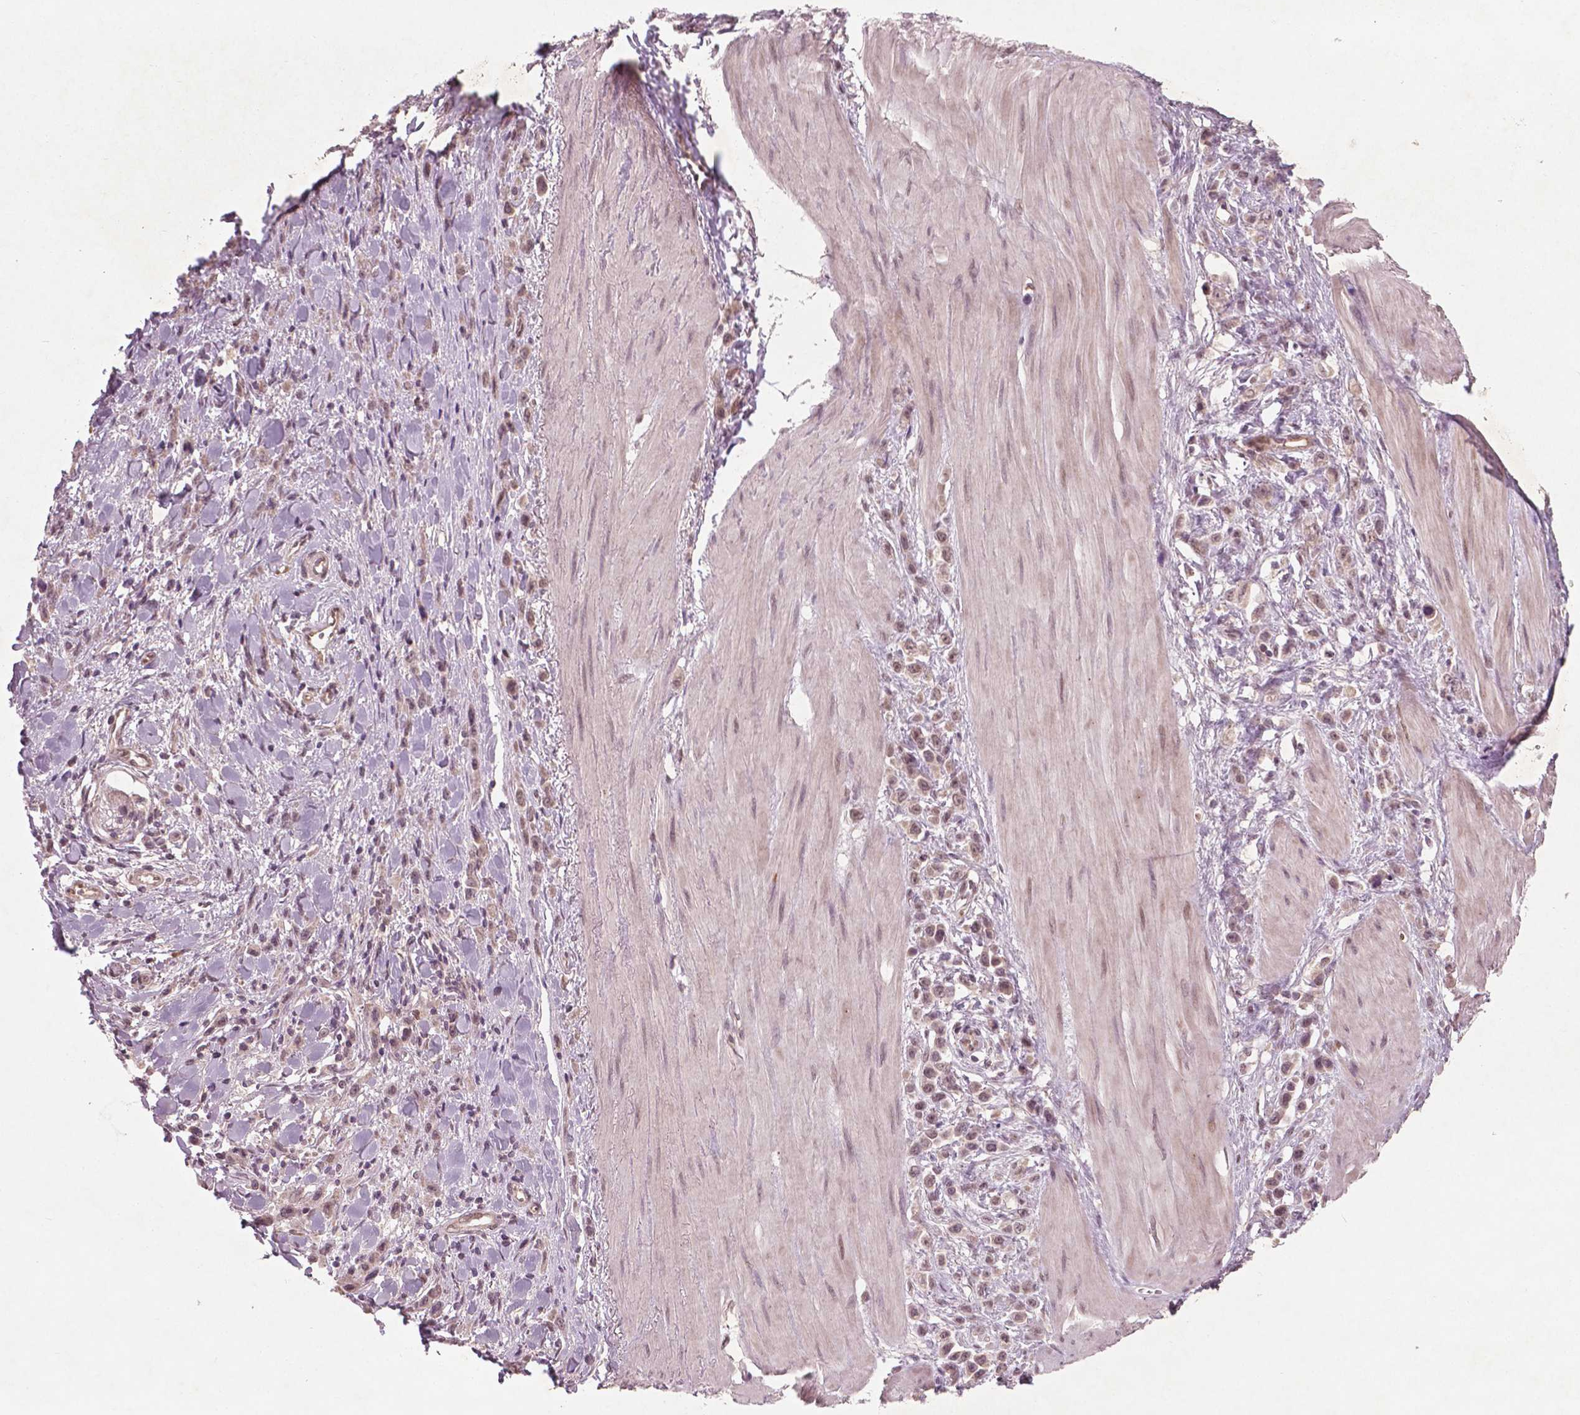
{"staining": {"intensity": "weak", "quantity": ">75%", "location": "nuclear"}, "tissue": "stomach cancer", "cell_type": "Tumor cells", "image_type": "cancer", "snomed": [{"axis": "morphology", "description": "Adenocarcinoma, NOS"}, {"axis": "topography", "description": "Stomach"}], "caption": "Immunohistochemistry micrograph of stomach cancer stained for a protein (brown), which exhibits low levels of weak nuclear expression in approximately >75% of tumor cells.", "gene": "NFAT5", "patient": {"sex": "male", "age": 47}}